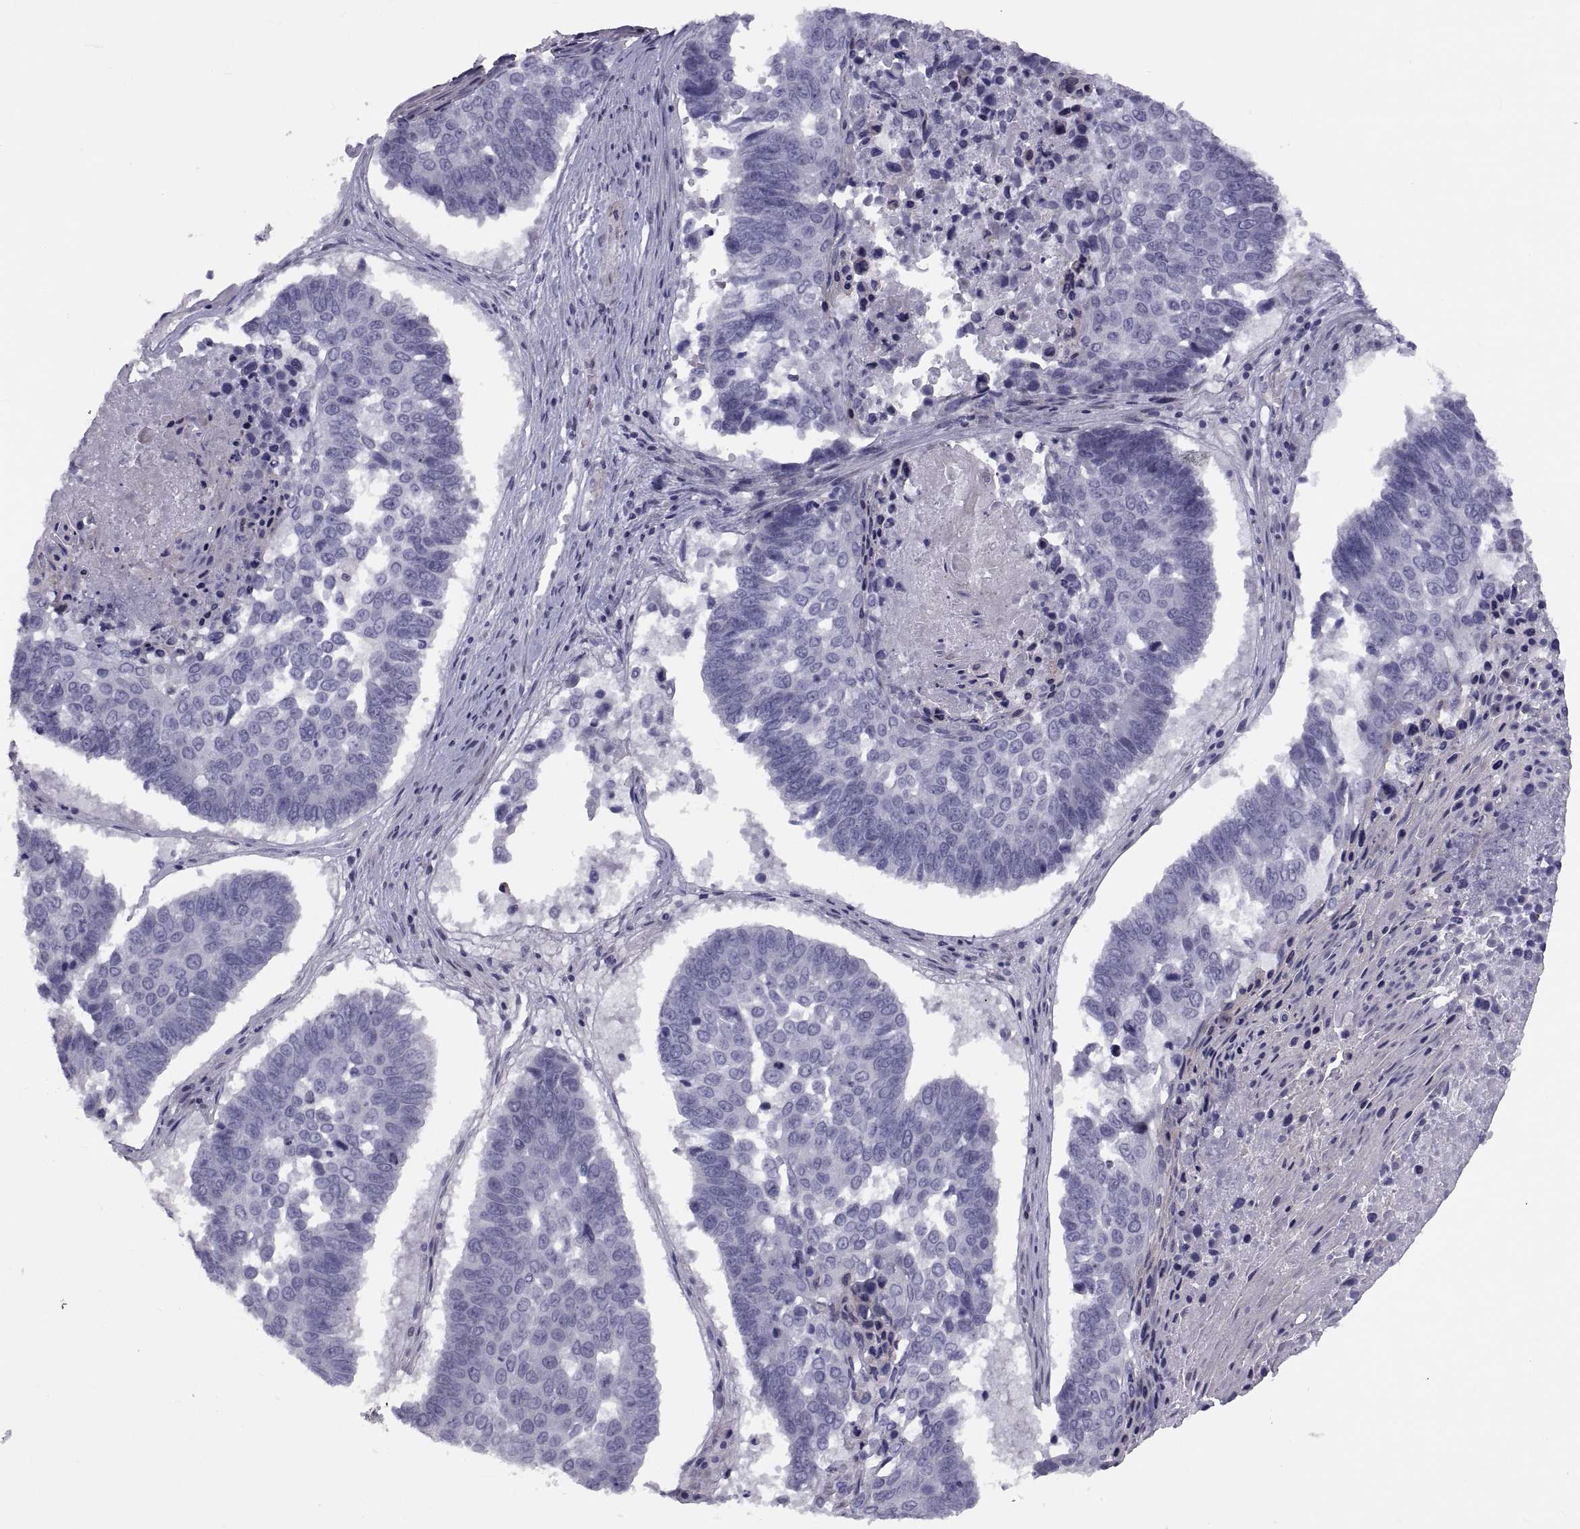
{"staining": {"intensity": "negative", "quantity": "none", "location": "none"}, "tissue": "lung cancer", "cell_type": "Tumor cells", "image_type": "cancer", "snomed": [{"axis": "morphology", "description": "Squamous cell carcinoma, NOS"}, {"axis": "topography", "description": "Lung"}], "caption": "Tumor cells are negative for protein expression in human lung squamous cell carcinoma.", "gene": "TMEM158", "patient": {"sex": "male", "age": 73}}